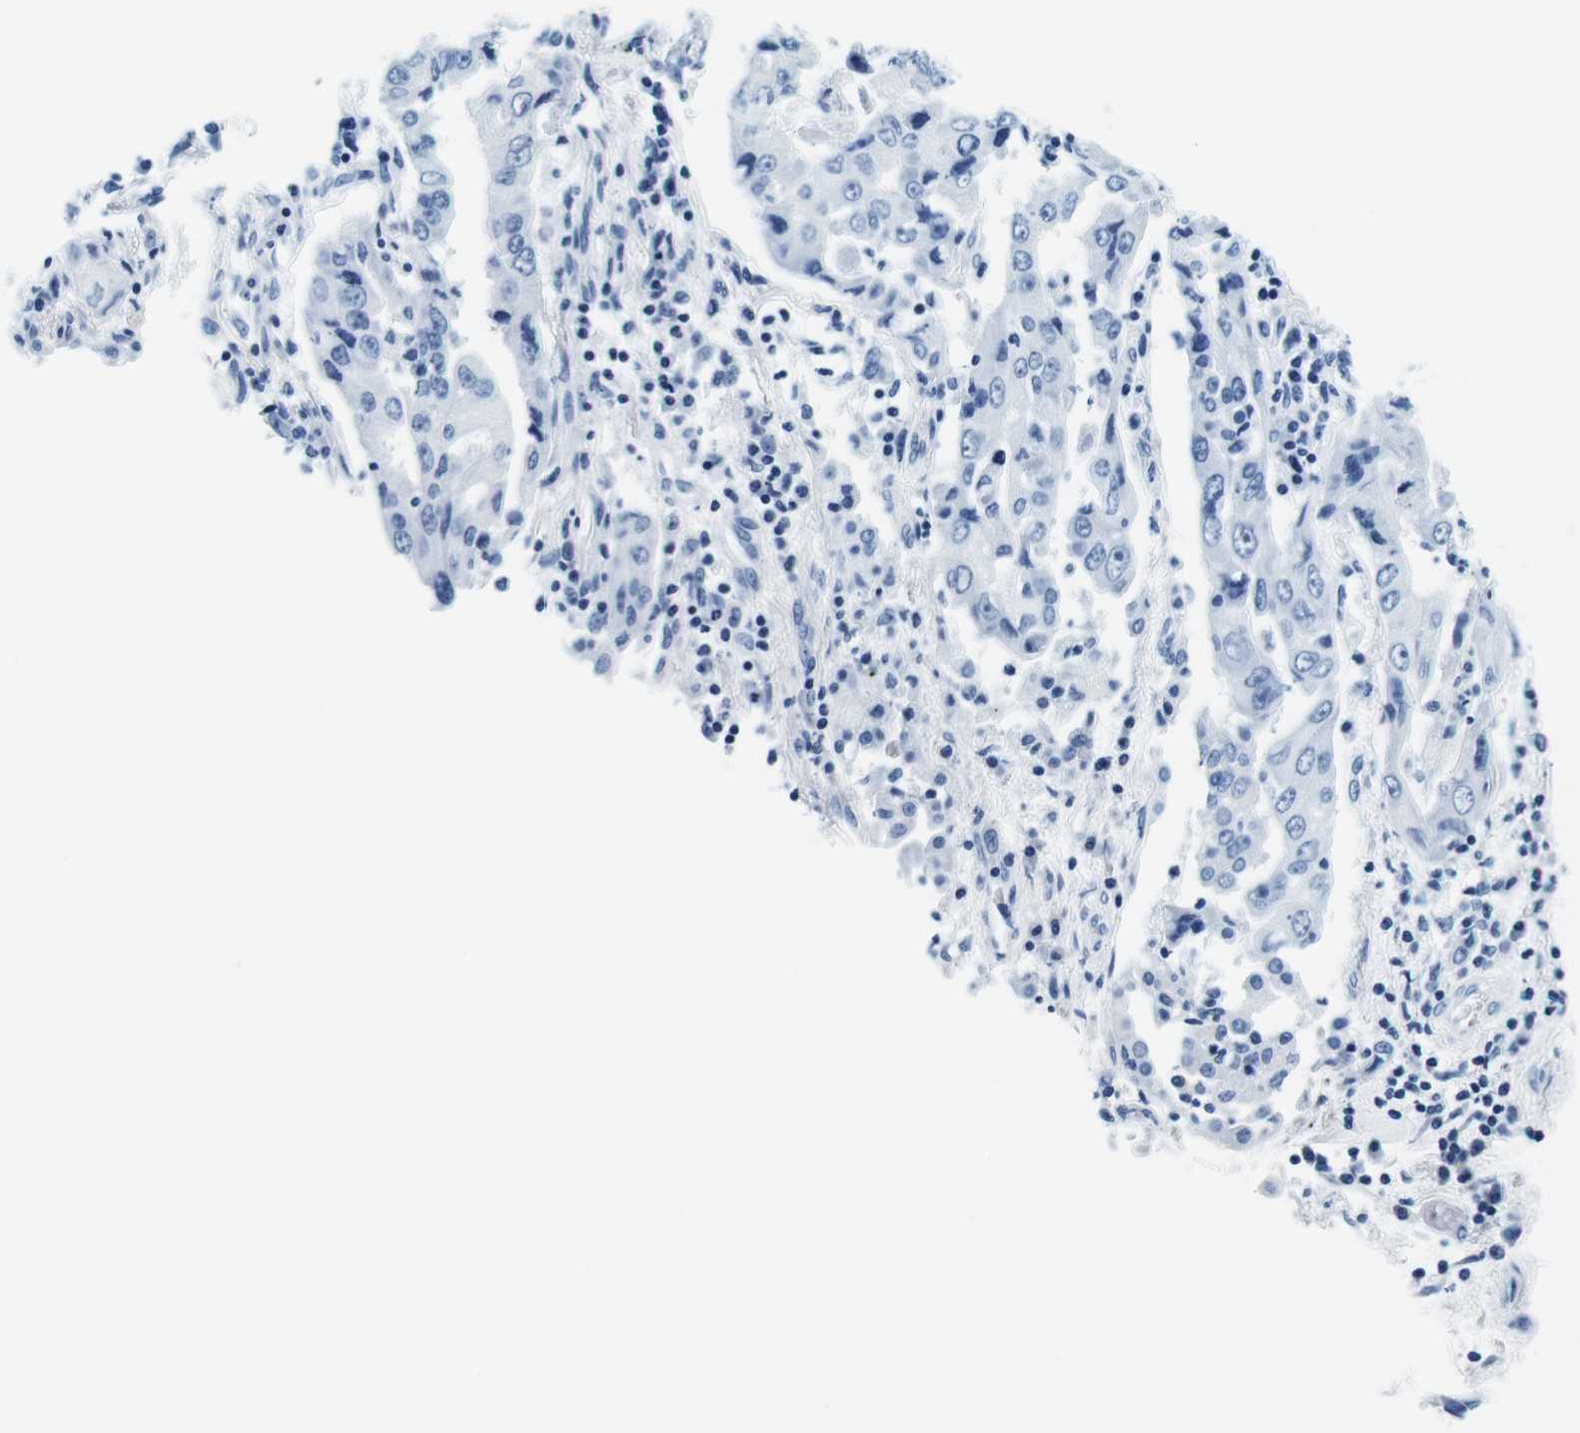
{"staining": {"intensity": "negative", "quantity": "none", "location": "none"}, "tissue": "lung cancer", "cell_type": "Tumor cells", "image_type": "cancer", "snomed": [{"axis": "morphology", "description": "Adenocarcinoma, NOS"}, {"axis": "topography", "description": "Lung"}], "caption": "Immunohistochemical staining of human lung adenocarcinoma shows no significant expression in tumor cells.", "gene": "ELANE", "patient": {"sex": "female", "age": 65}}